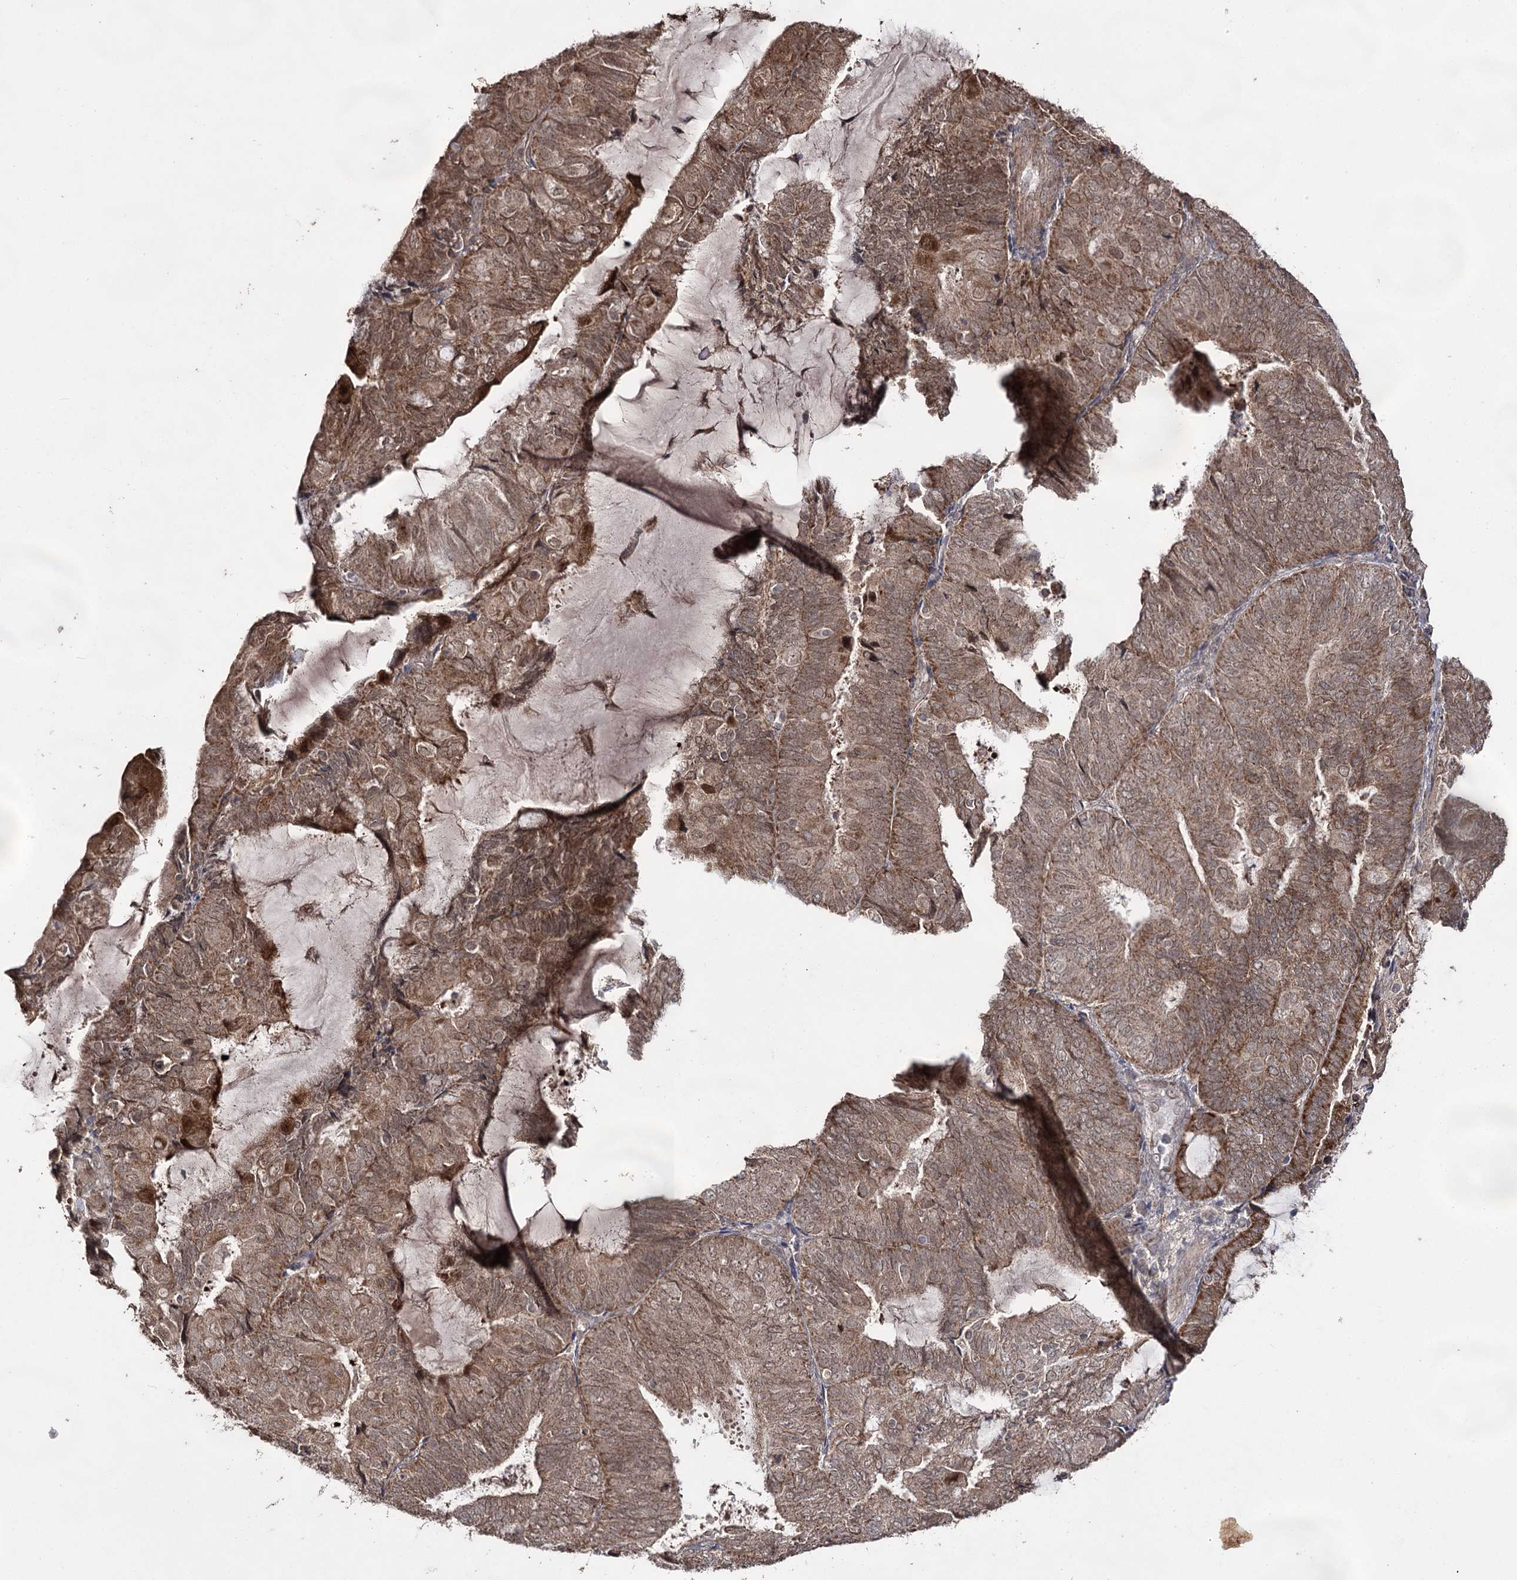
{"staining": {"intensity": "moderate", "quantity": ">75%", "location": "cytoplasmic/membranous,nuclear"}, "tissue": "endometrial cancer", "cell_type": "Tumor cells", "image_type": "cancer", "snomed": [{"axis": "morphology", "description": "Adenocarcinoma, NOS"}, {"axis": "topography", "description": "Endometrium"}], "caption": "A medium amount of moderate cytoplasmic/membranous and nuclear staining is present in approximately >75% of tumor cells in adenocarcinoma (endometrial) tissue.", "gene": "ACTR6", "patient": {"sex": "female", "age": 81}}